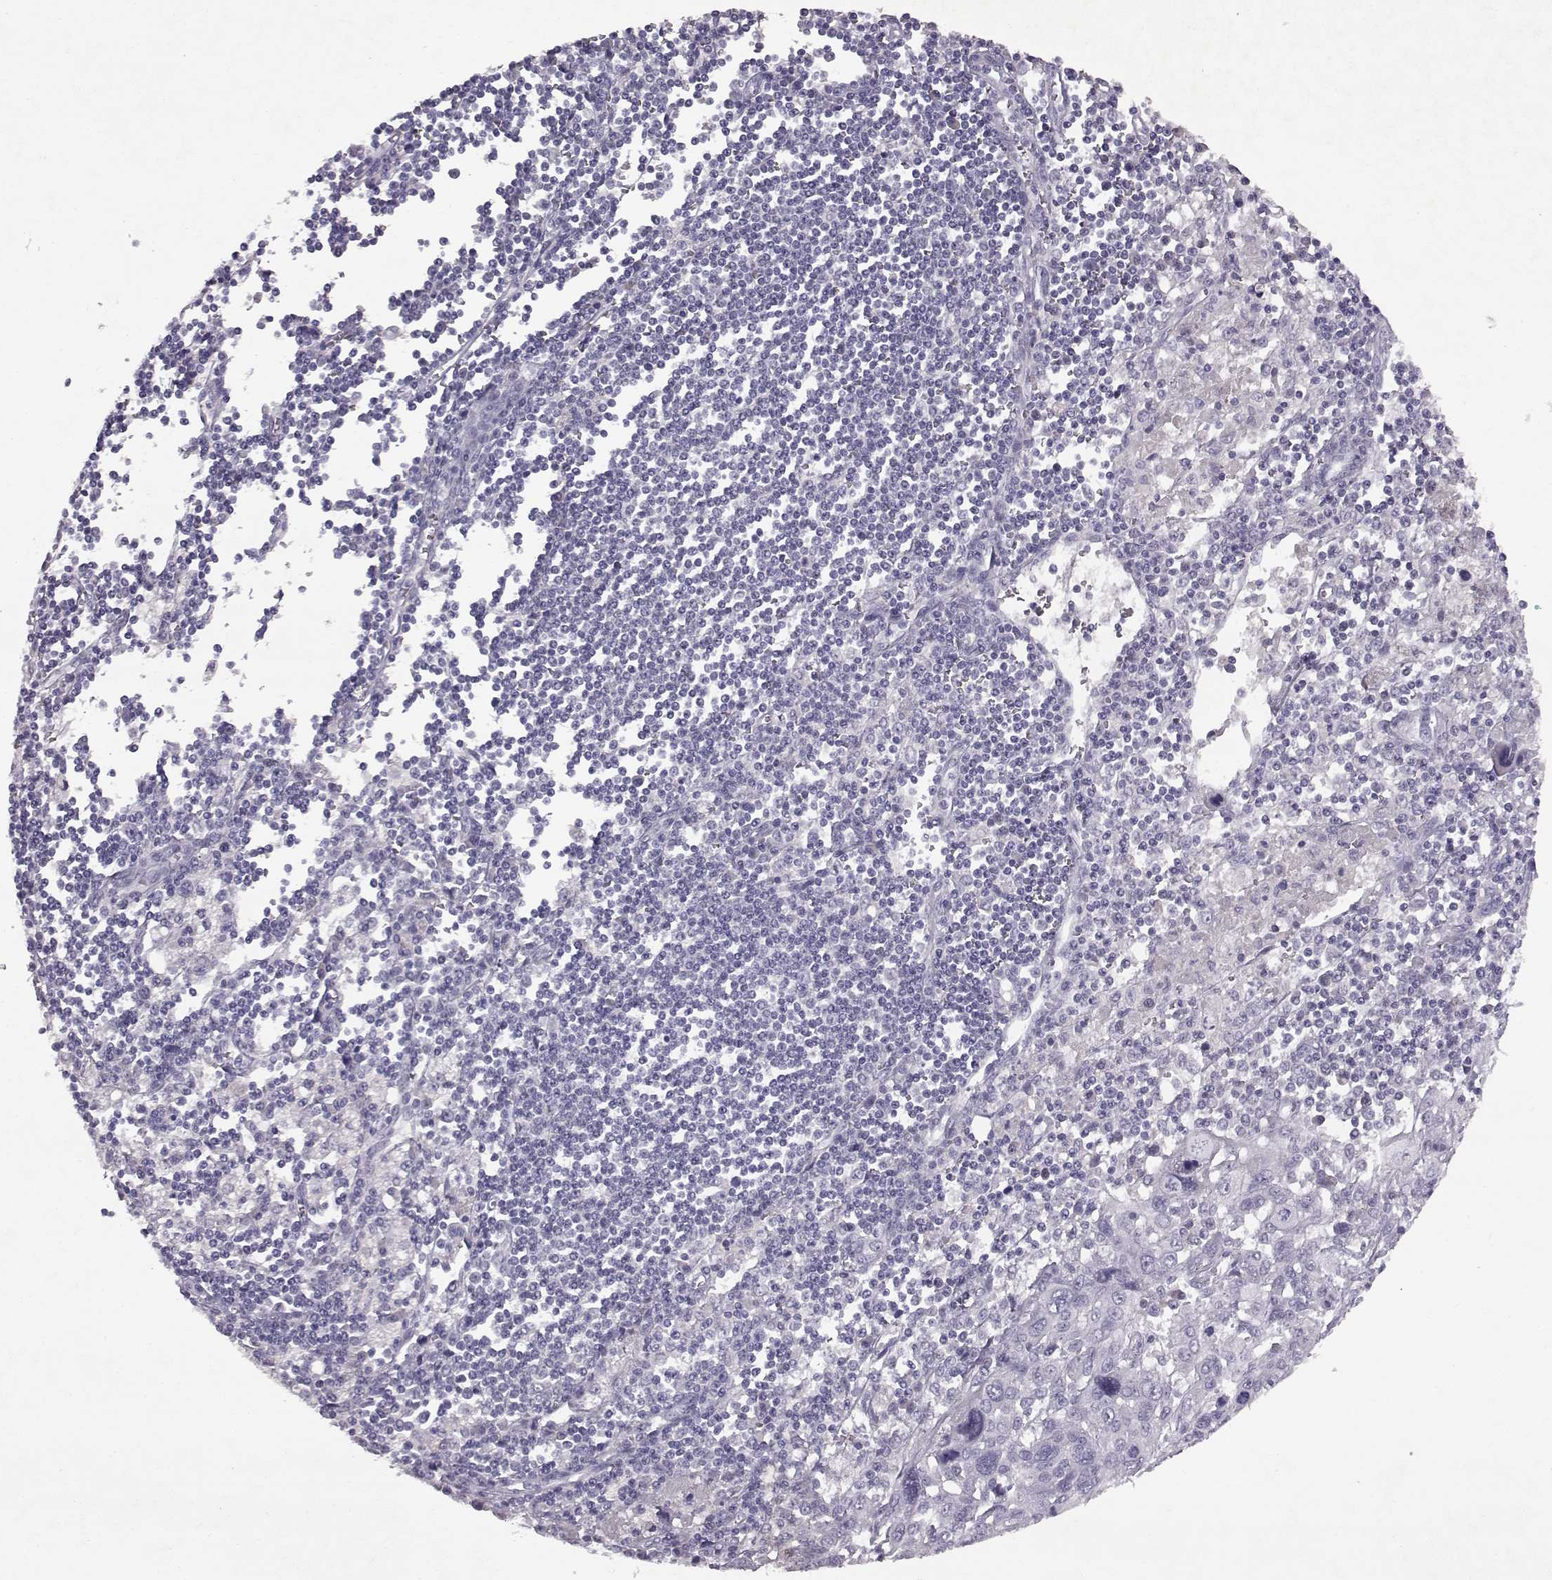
{"staining": {"intensity": "negative", "quantity": "none", "location": "none"}, "tissue": "pancreatic cancer", "cell_type": "Tumor cells", "image_type": "cancer", "snomed": [{"axis": "morphology", "description": "Adenocarcinoma, NOS"}, {"axis": "topography", "description": "Pancreas"}], "caption": "Tumor cells are negative for brown protein staining in pancreatic cancer.", "gene": "SPAG17", "patient": {"sex": "male", "age": 47}}